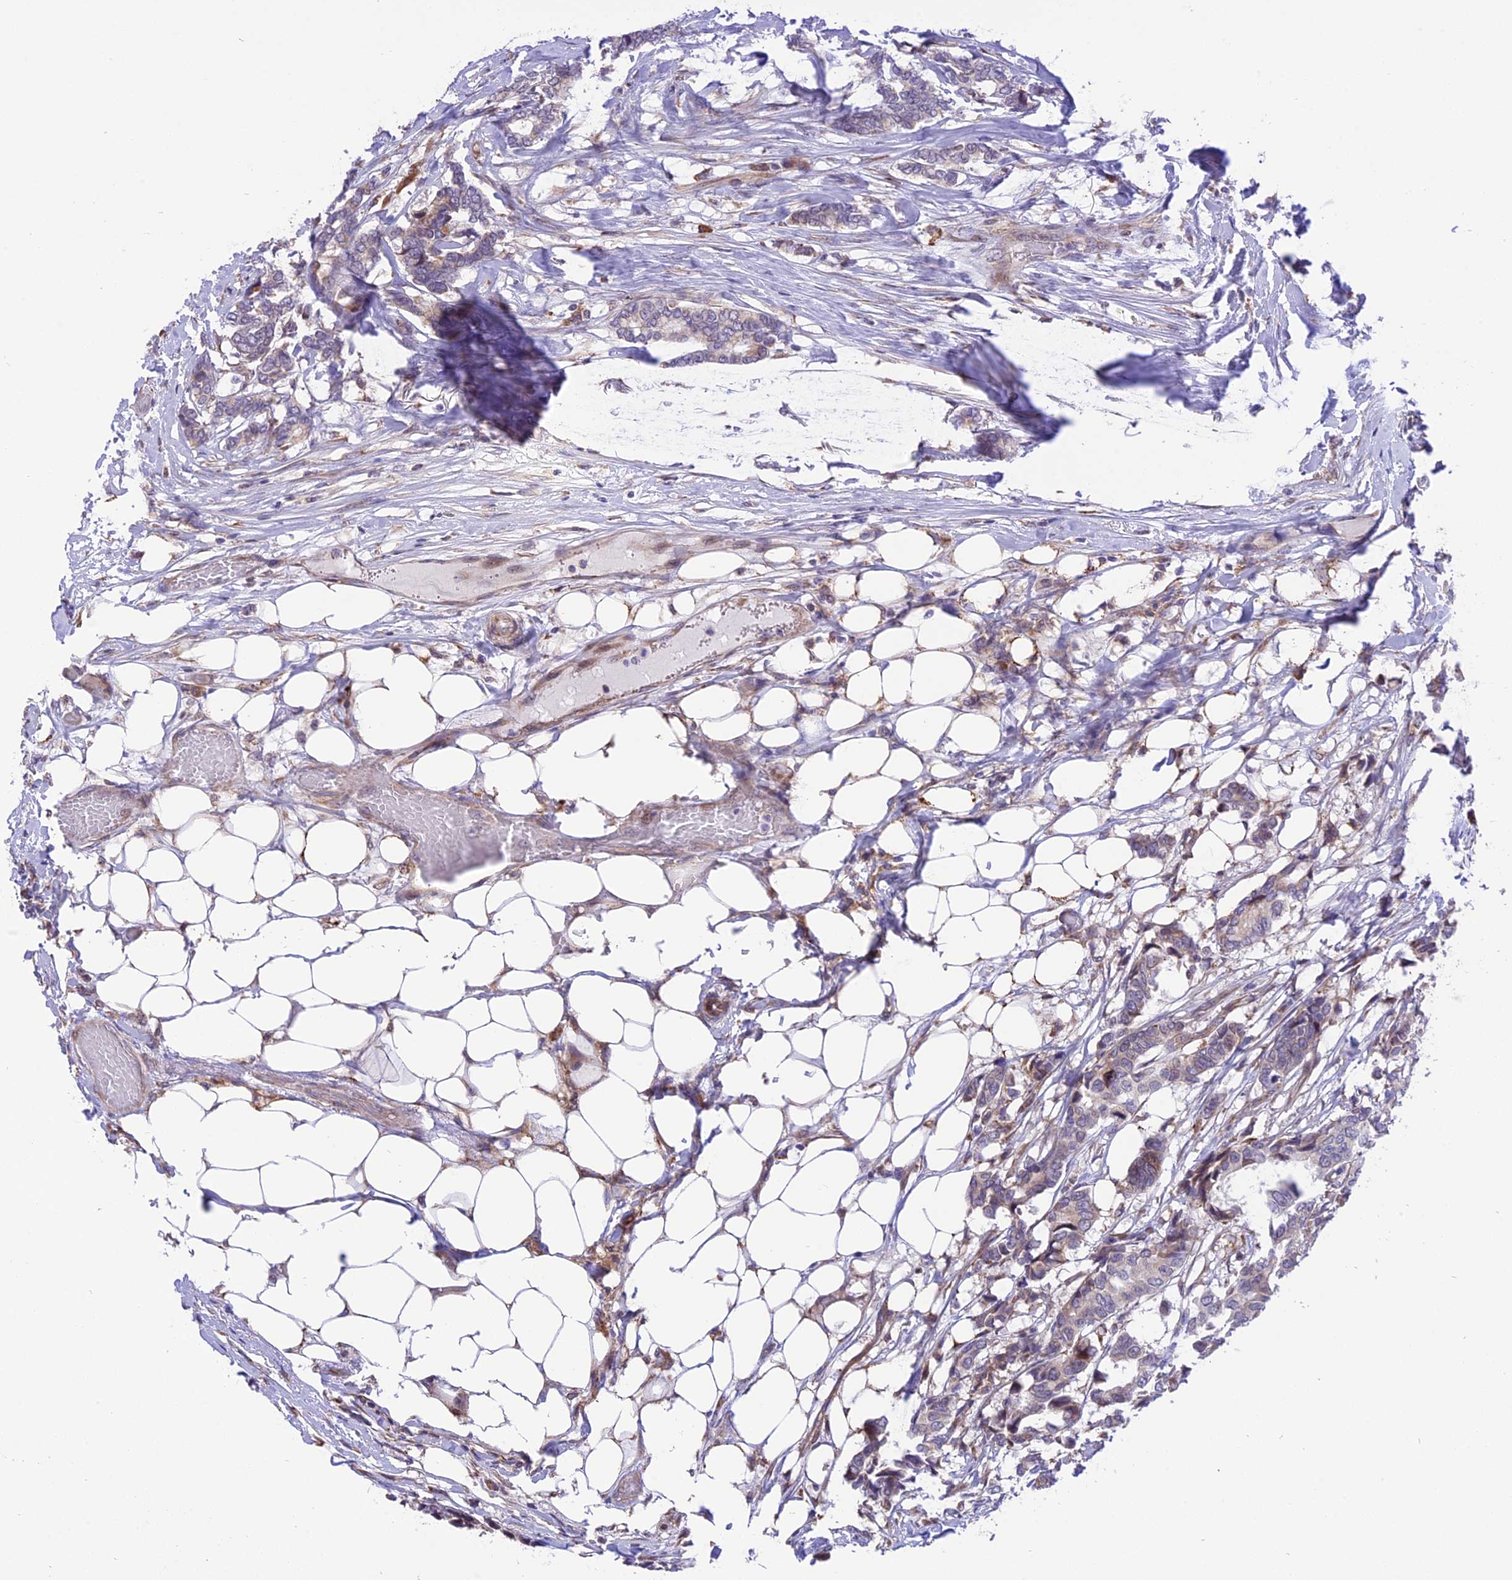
{"staining": {"intensity": "negative", "quantity": "none", "location": "none"}, "tissue": "breast cancer", "cell_type": "Tumor cells", "image_type": "cancer", "snomed": [{"axis": "morphology", "description": "Duct carcinoma"}, {"axis": "topography", "description": "Breast"}], "caption": "This is an immunohistochemistry (IHC) image of breast cancer (invasive ductal carcinoma). There is no positivity in tumor cells.", "gene": "ARMCX6", "patient": {"sex": "female", "age": 87}}